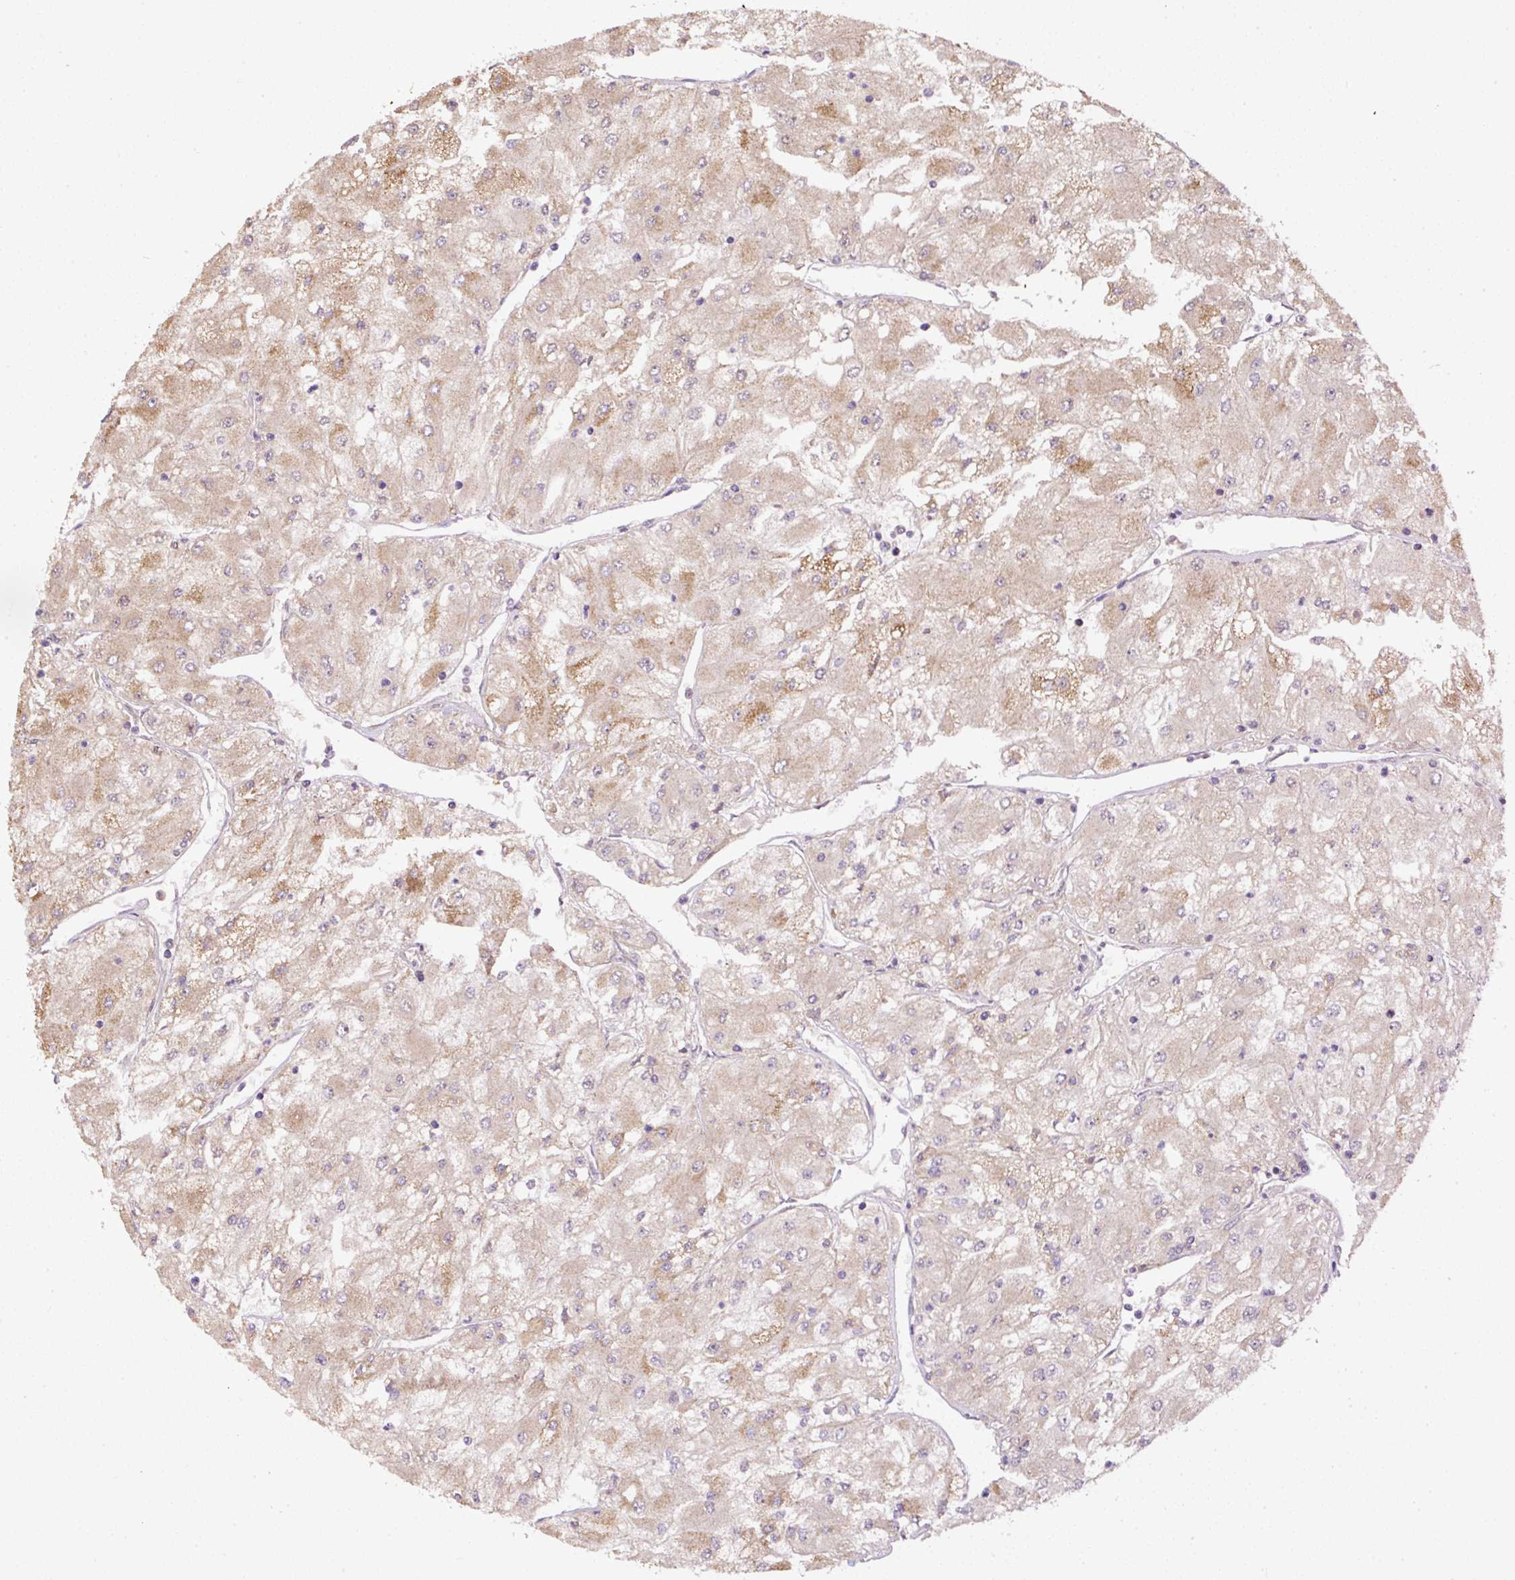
{"staining": {"intensity": "negative", "quantity": "none", "location": "none"}, "tissue": "renal cancer", "cell_type": "Tumor cells", "image_type": "cancer", "snomed": [{"axis": "morphology", "description": "Adenocarcinoma, NOS"}, {"axis": "topography", "description": "Kidney"}], "caption": "Image shows no protein staining in tumor cells of renal cancer (adenocarcinoma) tissue.", "gene": "DAPK1", "patient": {"sex": "male", "age": 80}}